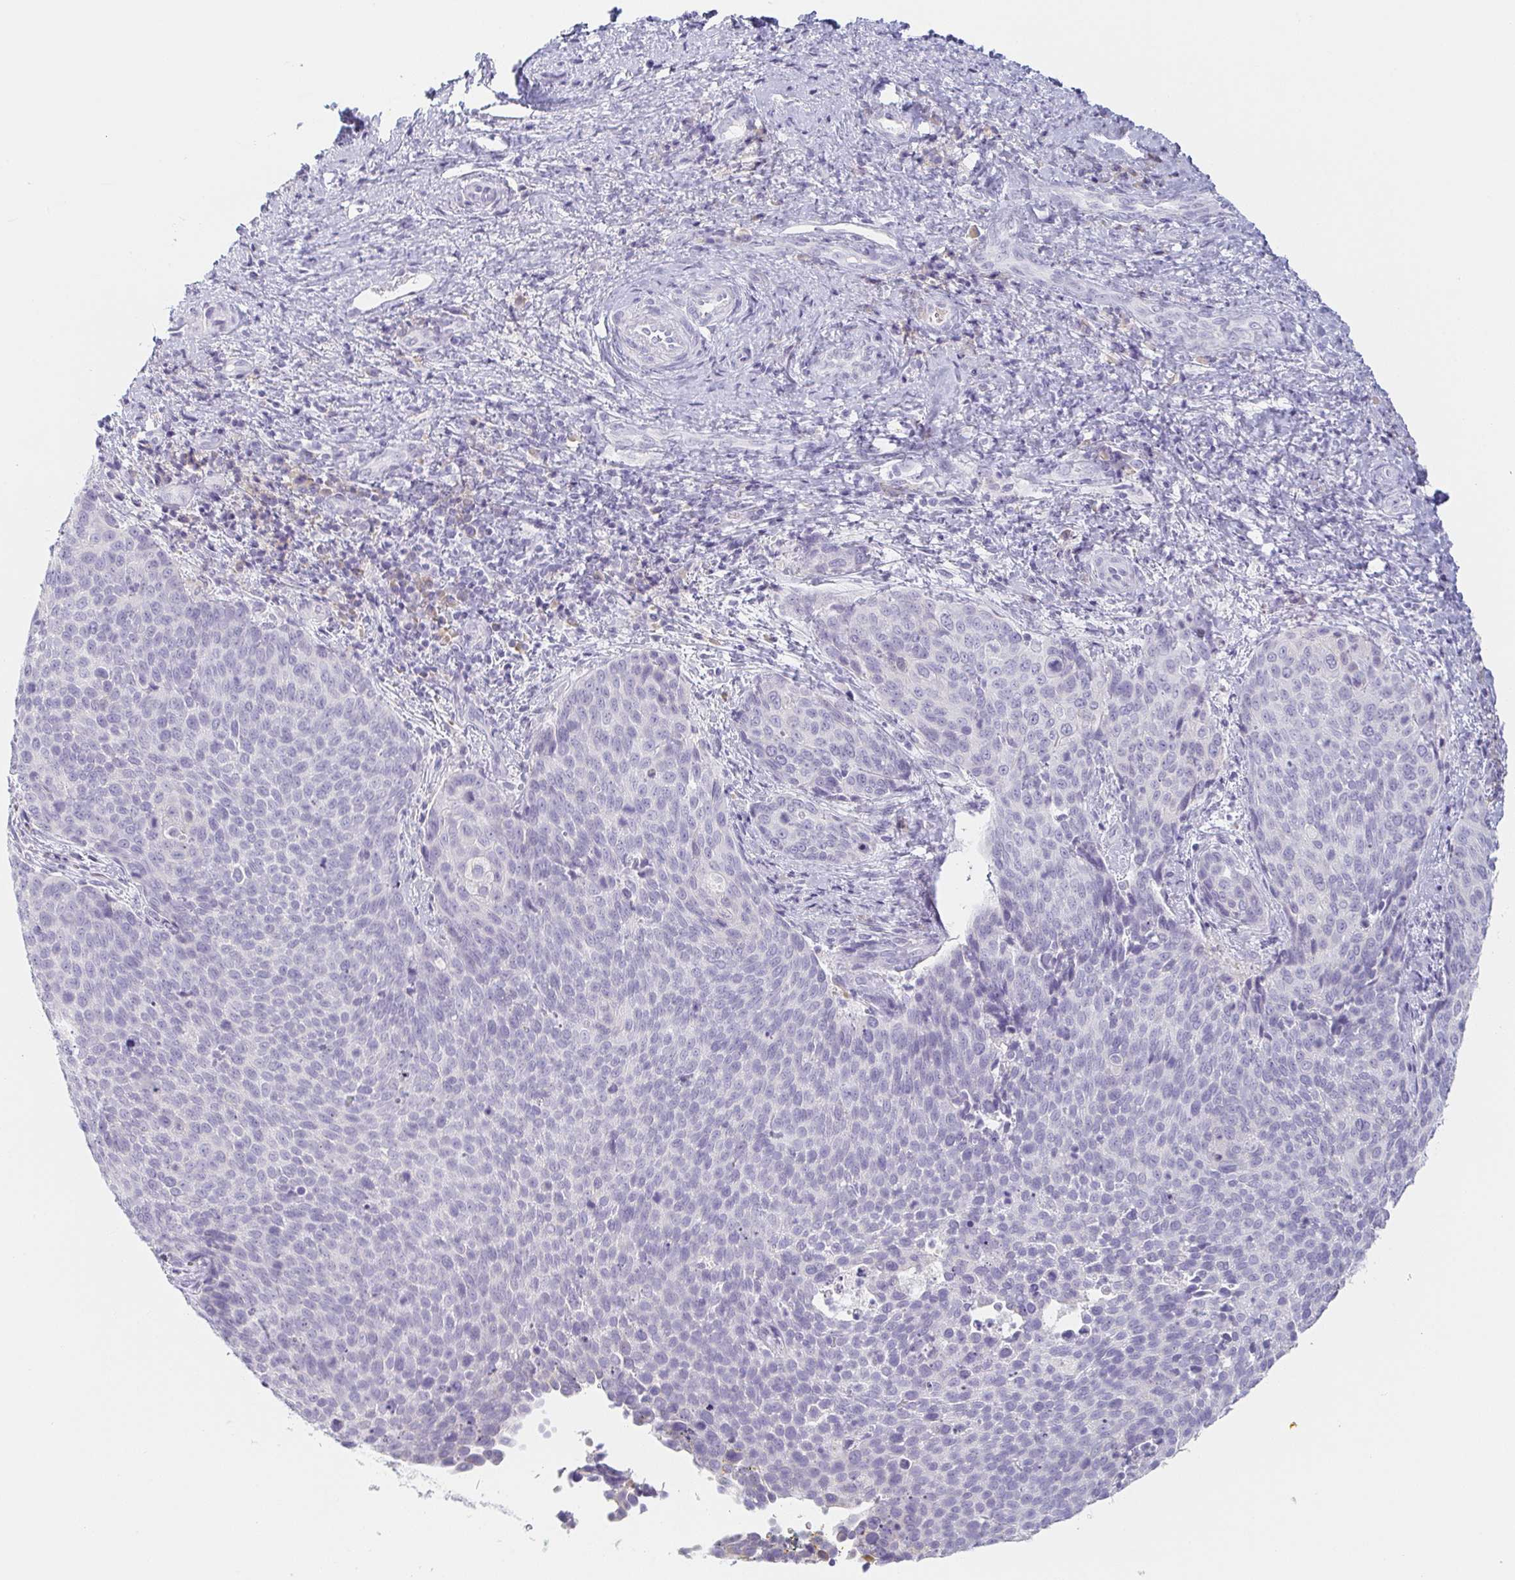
{"staining": {"intensity": "negative", "quantity": "none", "location": "none"}, "tissue": "cervical cancer", "cell_type": "Tumor cells", "image_type": "cancer", "snomed": [{"axis": "morphology", "description": "Squamous cell carcinoma, NOS"}, {"axis": "topography", "description": "Cervix"}], "caption": "Cervical cancer was stained to show a protein in brown. There is no significant staining in tumor cells. (DAB (3,3'-diaminobenzidine) immunohistochemistry (IHC) visualized using brightfield microscopy, high magnification).", "gene": "PRR27", "patient": {"sex": "female", "age": 34}}